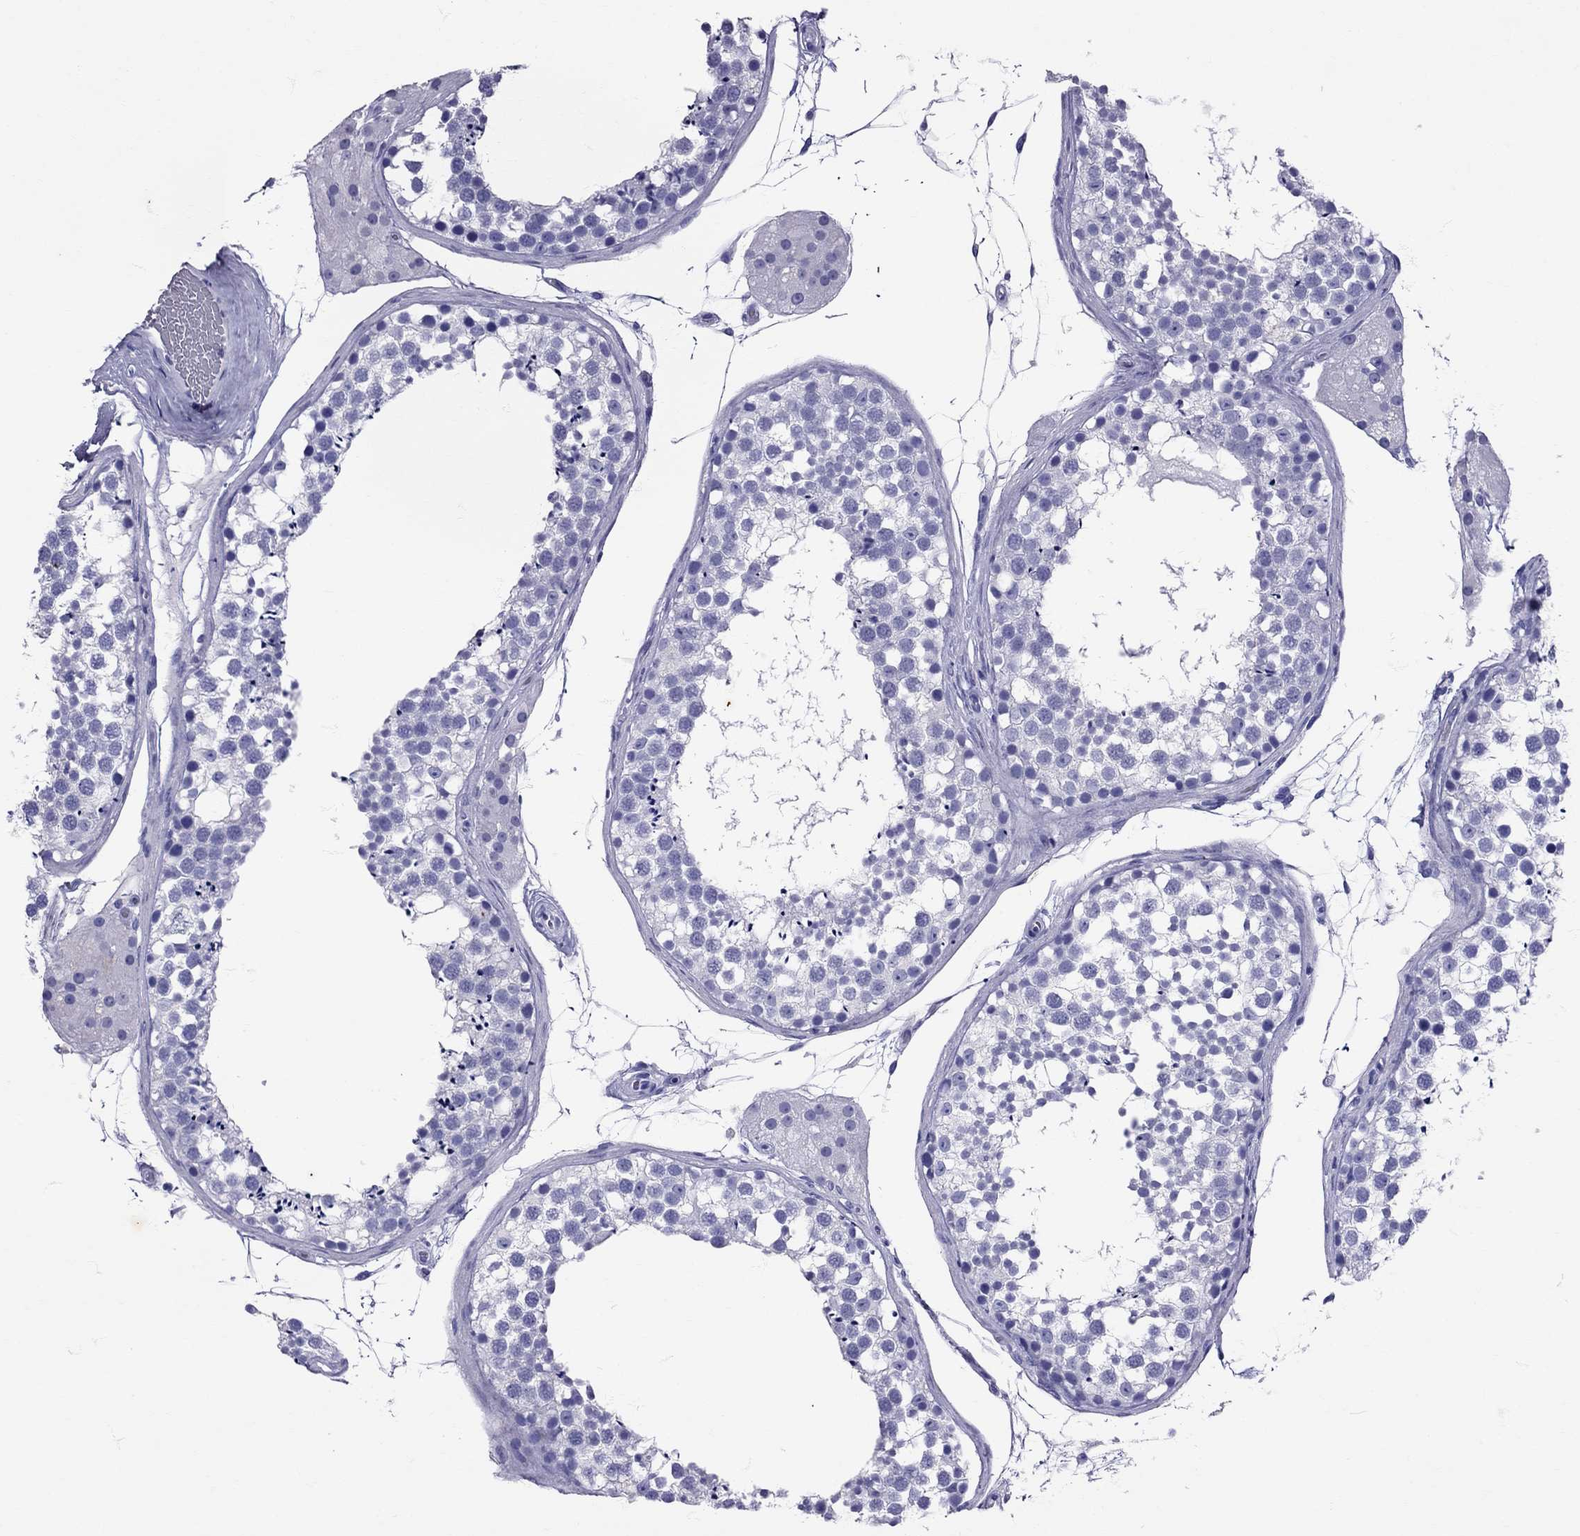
{"staining": {"intensity": "negative", "quantity": "none", "location": "none"}, "tissue": "testis", "cell_type": "Cells in seminiferous ducts", "image_type": "normal", "snomed": [{"axis": "morphology", "description": "Normal tissue, NOS"}, {"axis": "morphology", "description": "Seminoma, NOS"}, {"axis": "topography", "description": "Testis"}], "caption": "DAB (3,3'-diaminobenzidine) immunohistochemical staining of unremarkable testis reveals no significant staining in cells in seminiferous ducts.", "gene": "AVP", "patient": {"sex": "male", "age": 65}}